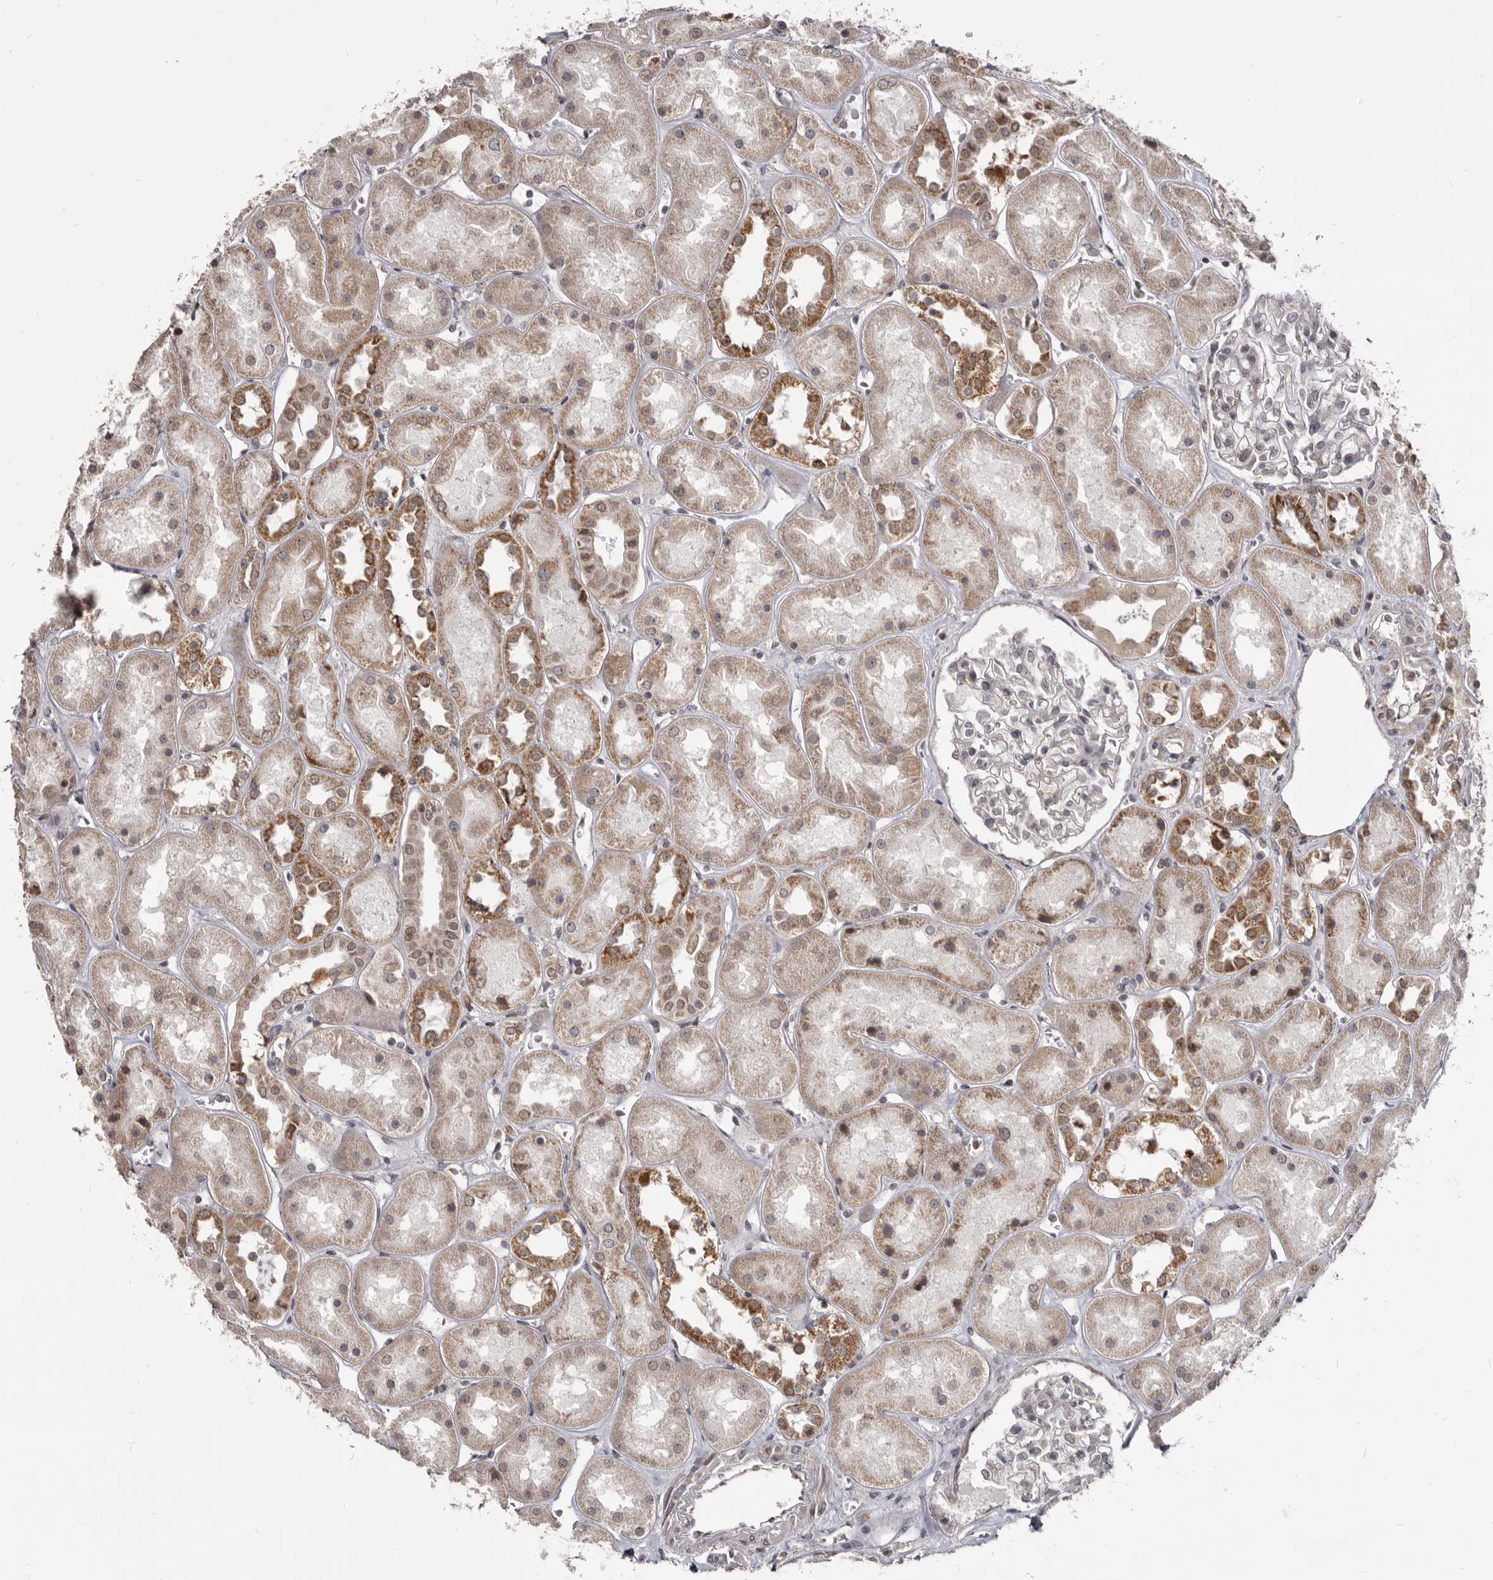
{"staining": {"intensity": "negative", "quantity": "none", "location": "none"}, "tissue": "kidney", "cell_type": "Cells in glomeruli", "image_type": "normal", "snomed": [{"axis": "morphology", "description": "Normal tissue, NOS"}, {"axis": "topography", "description": "Kidney"}], "caption": "This micrograph is of benign kidney stained with immunohistochemistry to label a protein in brown with the nuclei are counter-stained blue. There is no staining in cells in glomeruli. The staining was performed using DAB (3,3'-diaminobenzidine) to visualize the protein expression in brown, while the nuclei were stained in blue with hematoxylin (Magnification: 20x).", "gene": "THUMPD1", "patient": {"sex": "male", "age": 70}}